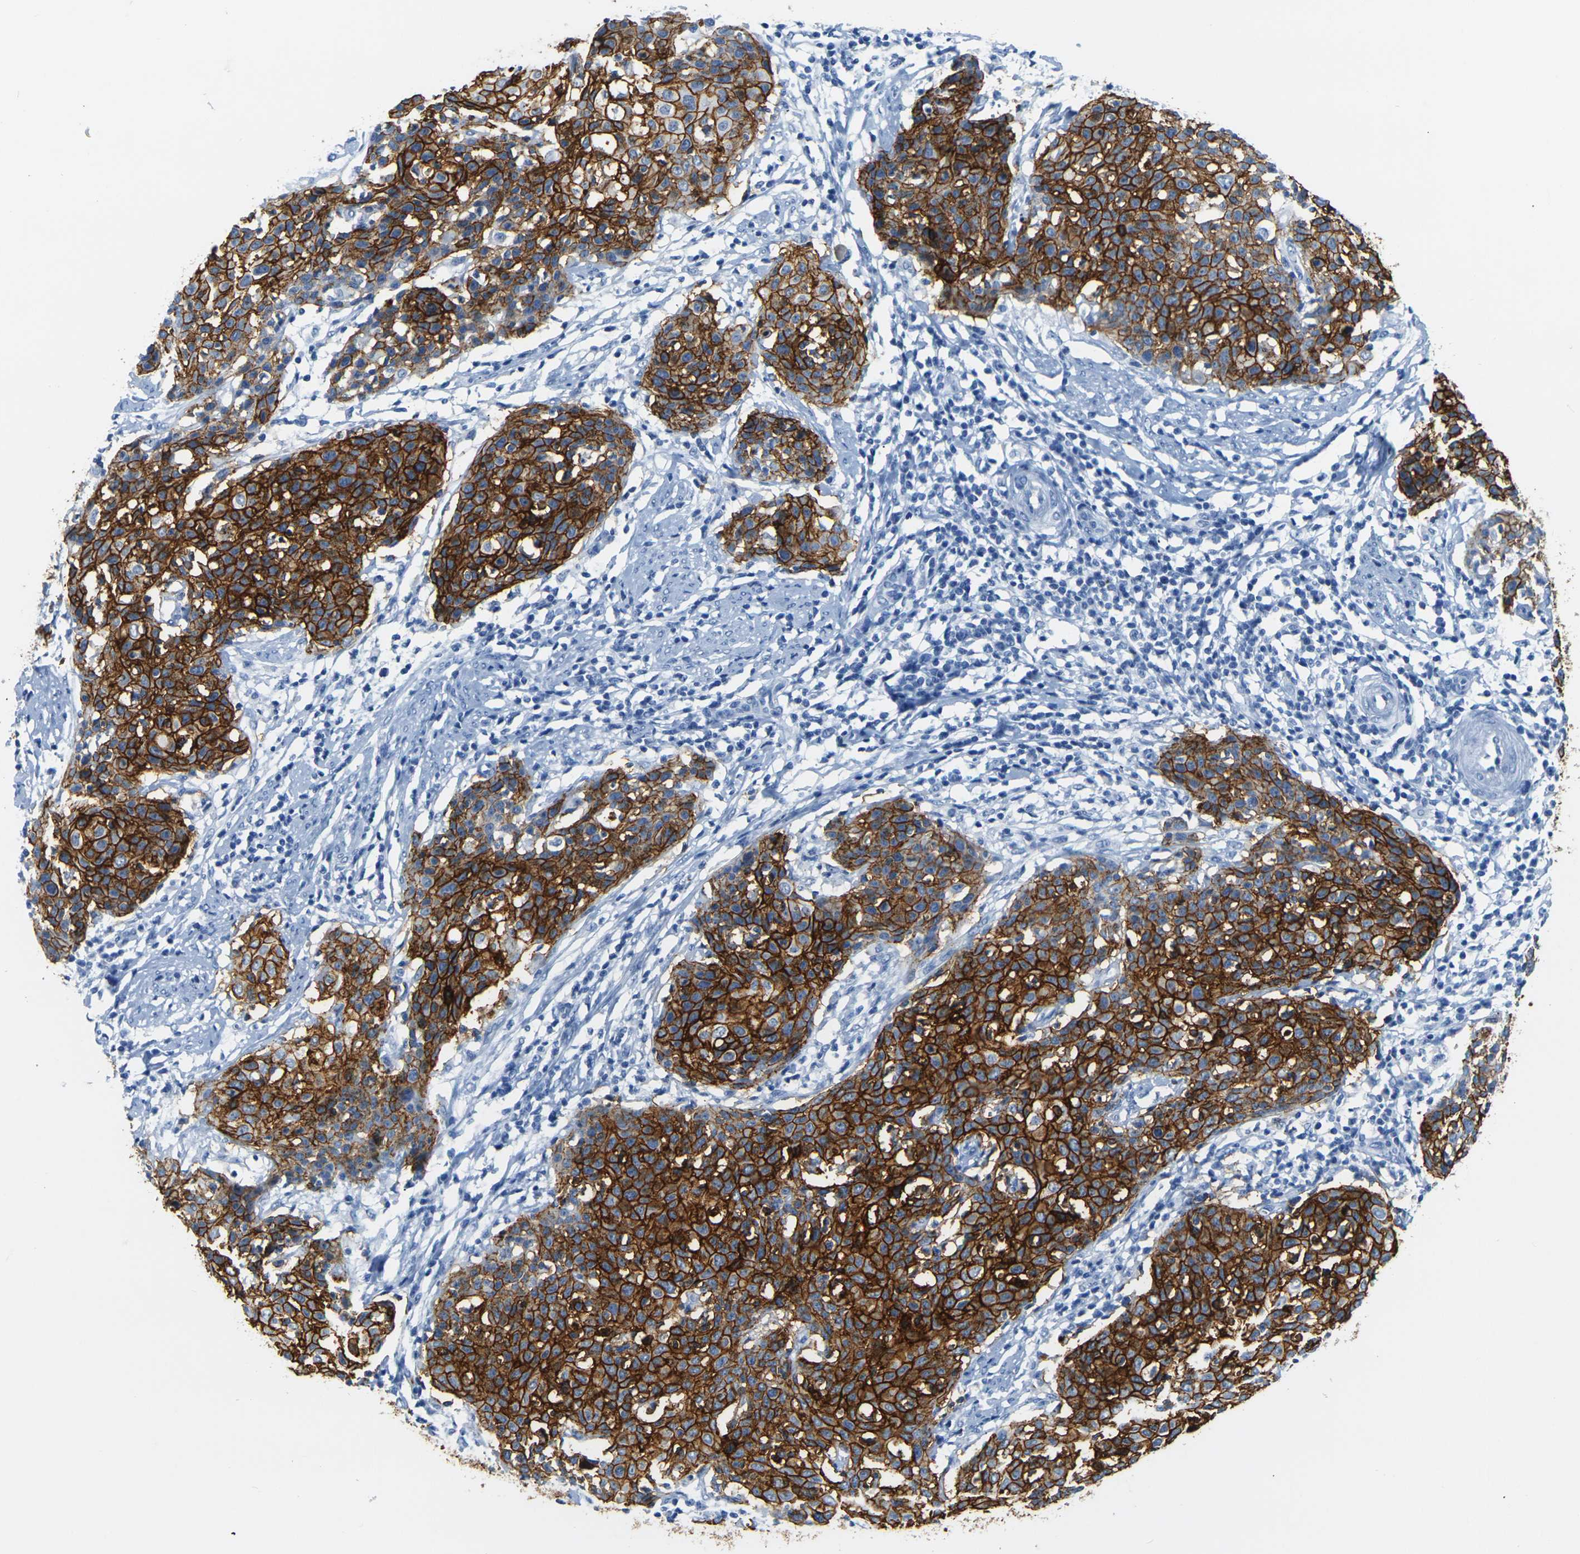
{"staining": {"intensity": "strong", "quantity": ">75%", "location": "cytoplasmic/membranous"}, "tissue": "cervical cancer", "cell_type": "Tumor cells", "image_type": "cancer", "snomed": [{"axis": "morphology", "description": "Squamous cell carcinoma, NOS"}, {"axis": "topography", "description": "Cervix"}], "caption": "The immunohistochemical stain shows strong cytoplasmic/membranous staining in tumor cells of cervical squamous cell carcinoma tissue.", "gene": "CLDN7", "patient": {"sex": "female", "age": 38}}